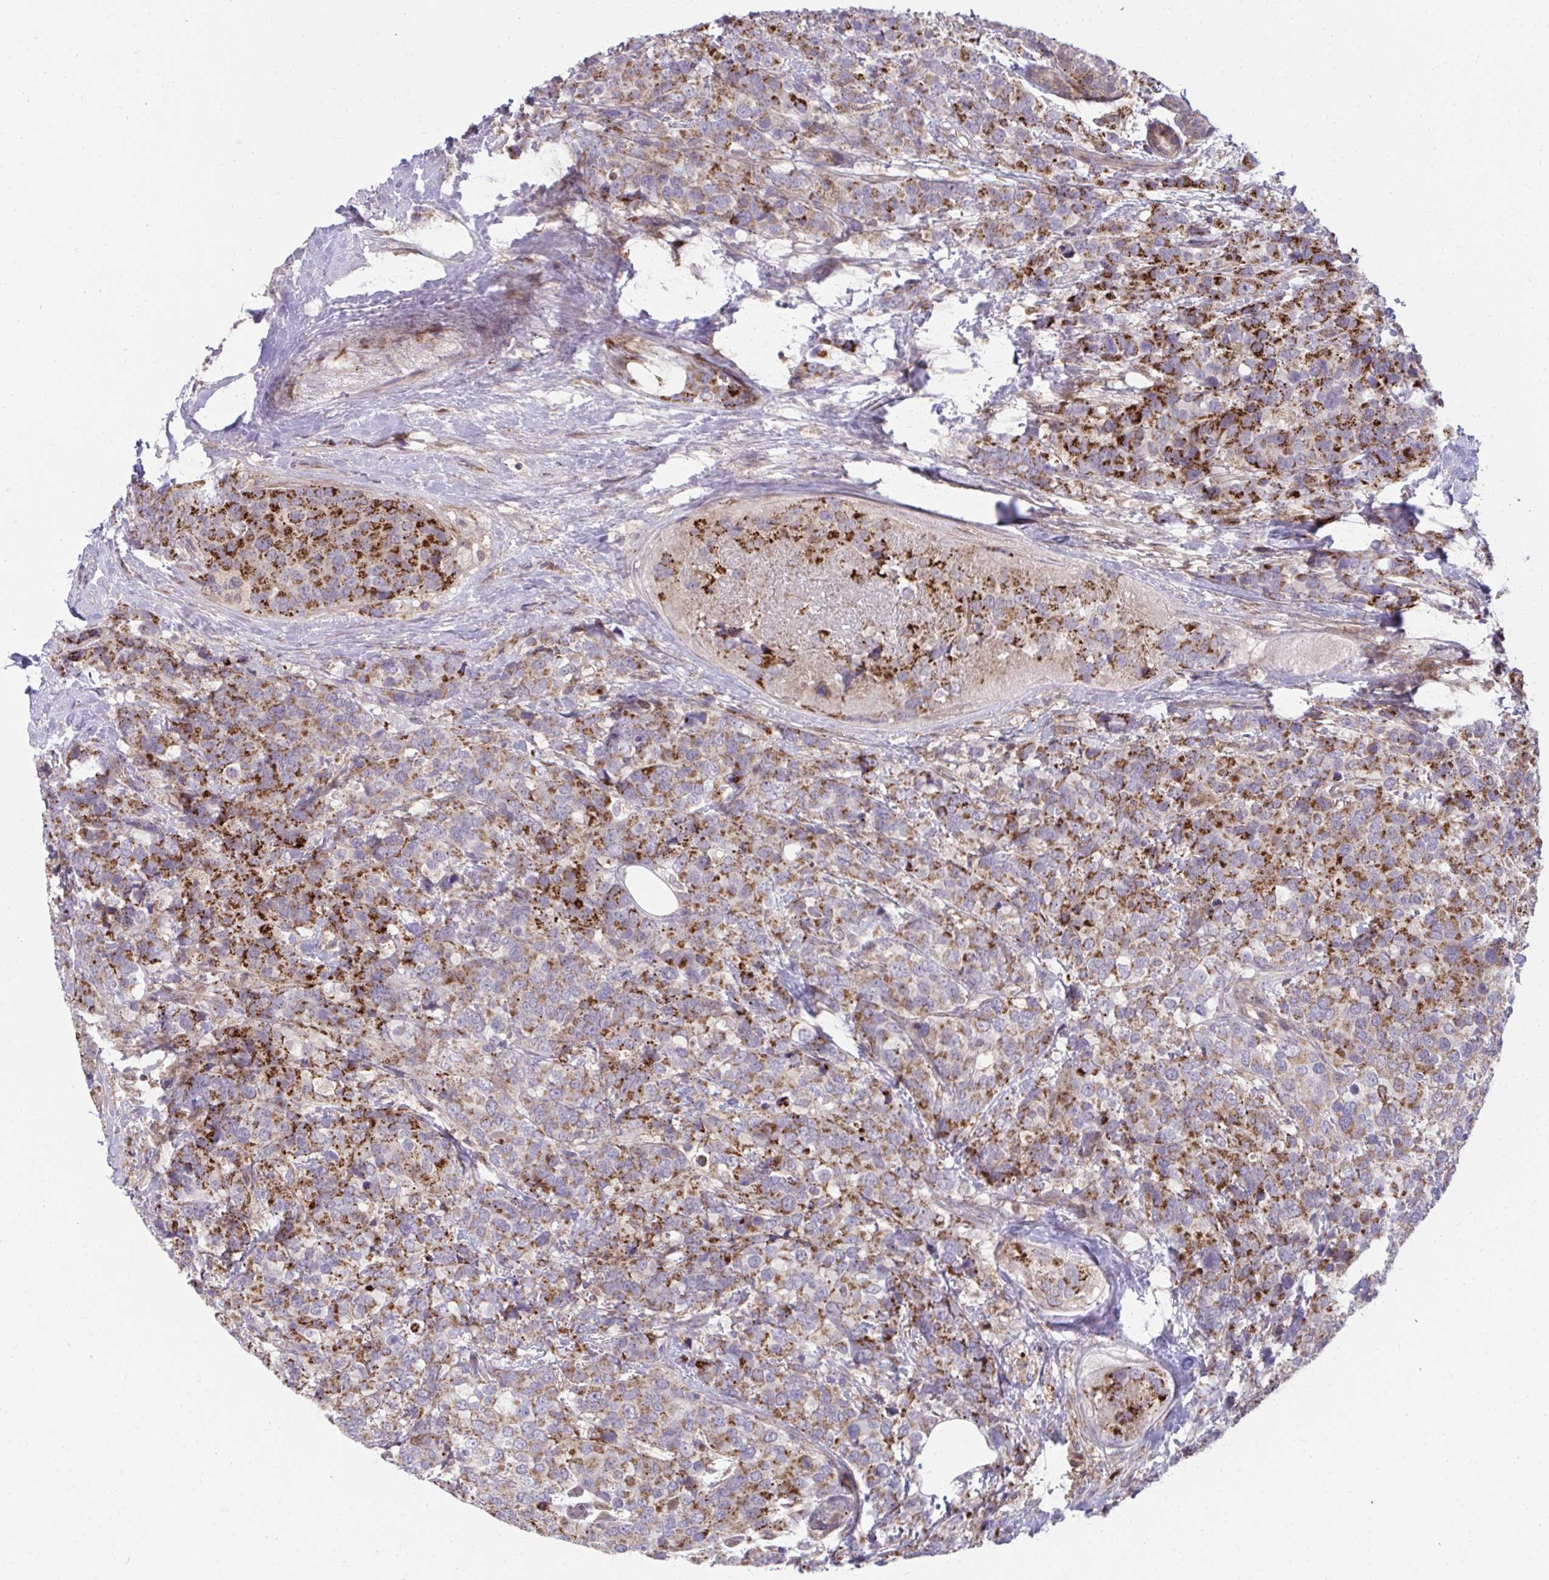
{"staining": {"intensity": "strong", "quantity": "25%-75%", "location": "cytoplasmic/membranous"}, "tissue": "breast cancer", "cell_type": "Tumor cells", "image_type": "cancer", "snomed": [{"axis": "morphology", "description": "Lobular carcinoma"}, {"axis": "topography", "description": "Breast"}], "caption": "Strong cytoplasmic/membranous positivity is present in about 25%-75% of tumor cells in breast cancer (lobular carcinoma).", "gene": "C16orf54", "patient": {"sex": "female", "age": 59}}